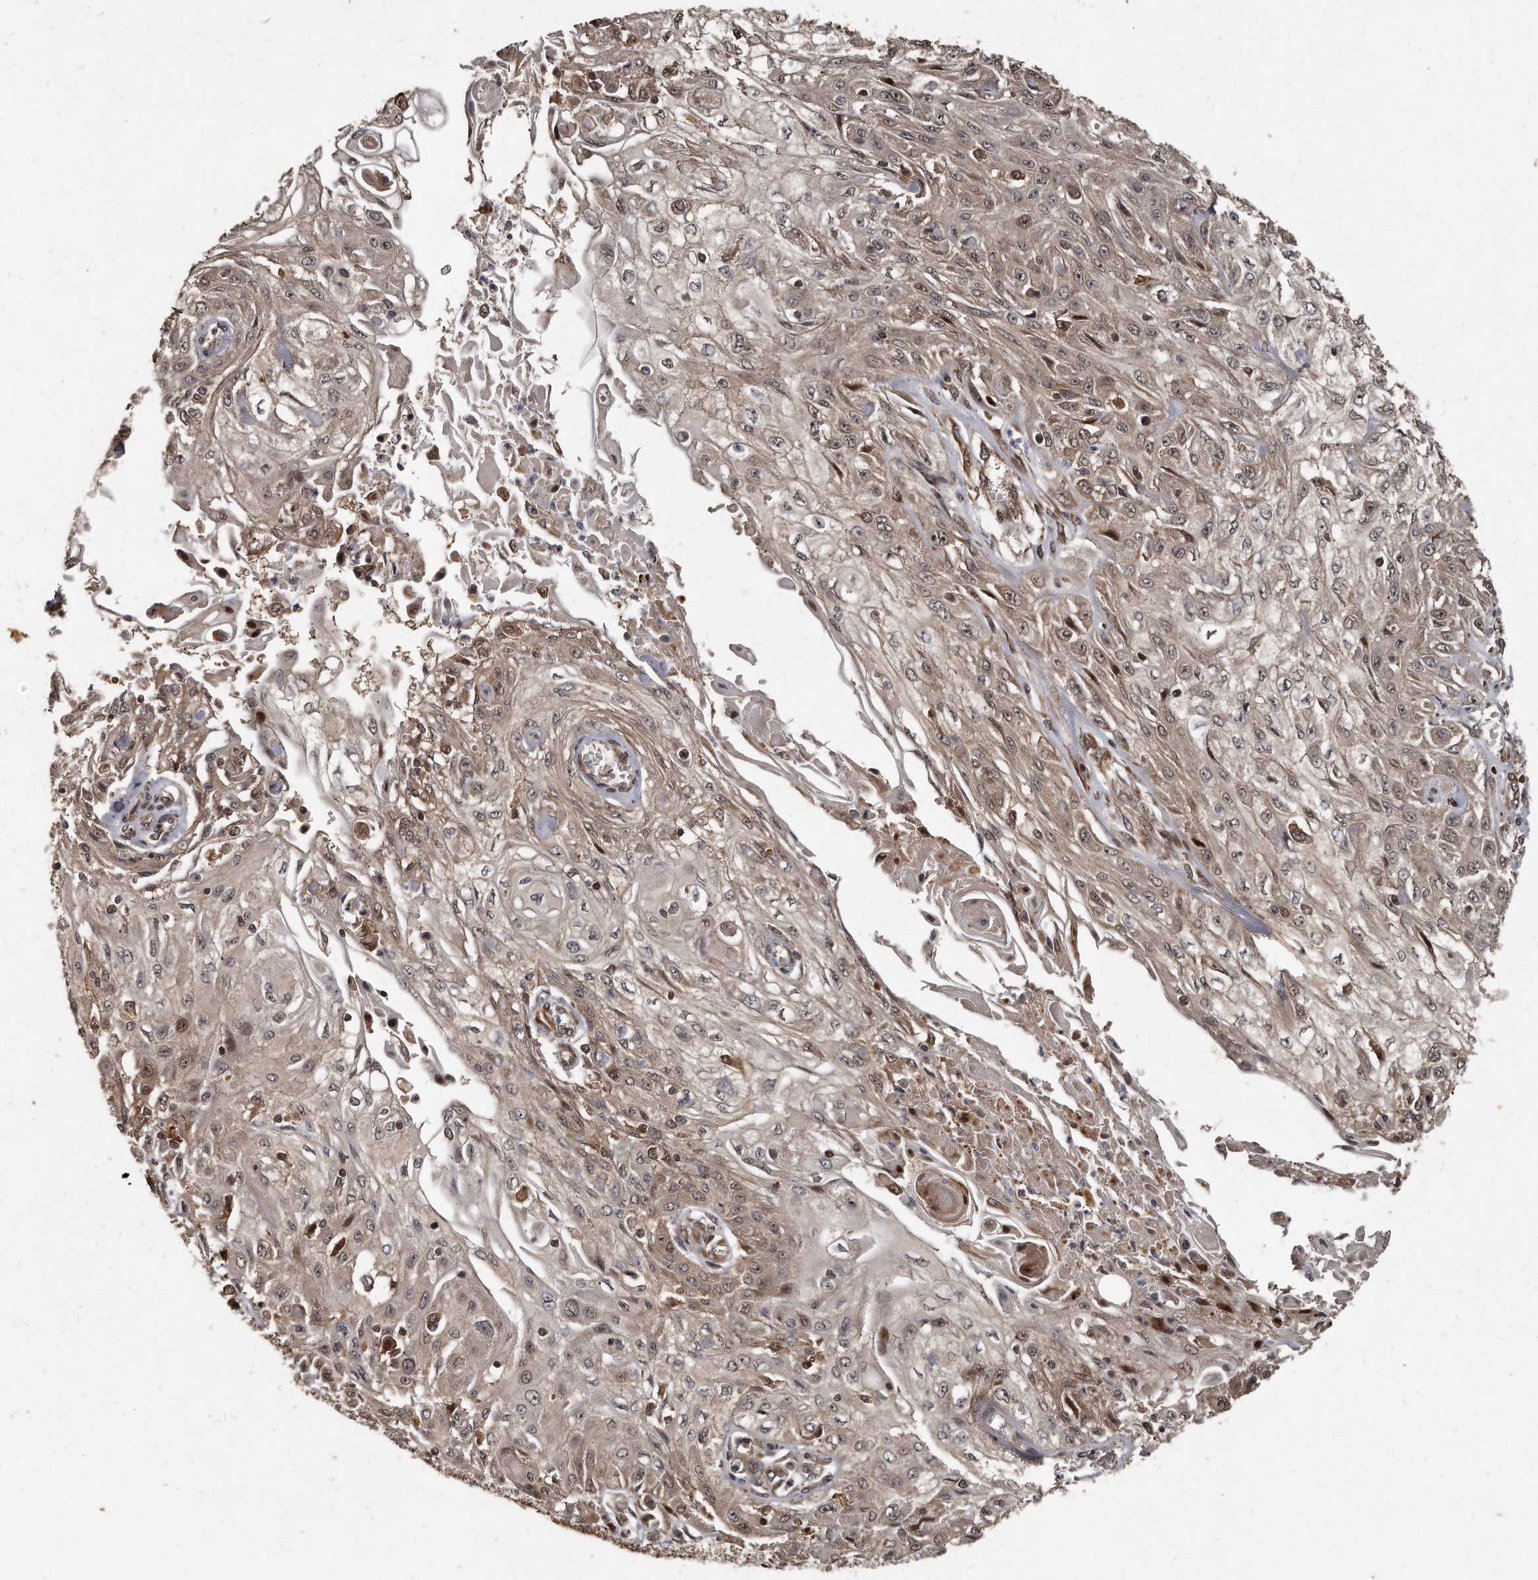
{"staining": {"intensity": "weak", "quantity": "25%-75%", "location": "cytoplasmic/membranous,nuclear"}, "tissue": "skin cancer", "cell_type": "Tumor cells", "image_type": "cancer", "snomed": [{"axis": "morphology", "description": "Squamous cell carcinoma, NOS"}, {"axis": "morphology", "description": "Squamous cell carcinoma, metastatic, NOS"}, {"axis": "topography", "description": "Skin"}, {"axis": "topography", "description": "Lymph node"}], "caption": "Skin cancer (squamous cell carcinoma) stained for a protein (brown) exhibits weak cytoplasmic/membranous and nuclear positive expression in approximately 25%-75% of tumor cells.", "gene": "GCH1", "patient": {"sex": "male", "age": 75}}